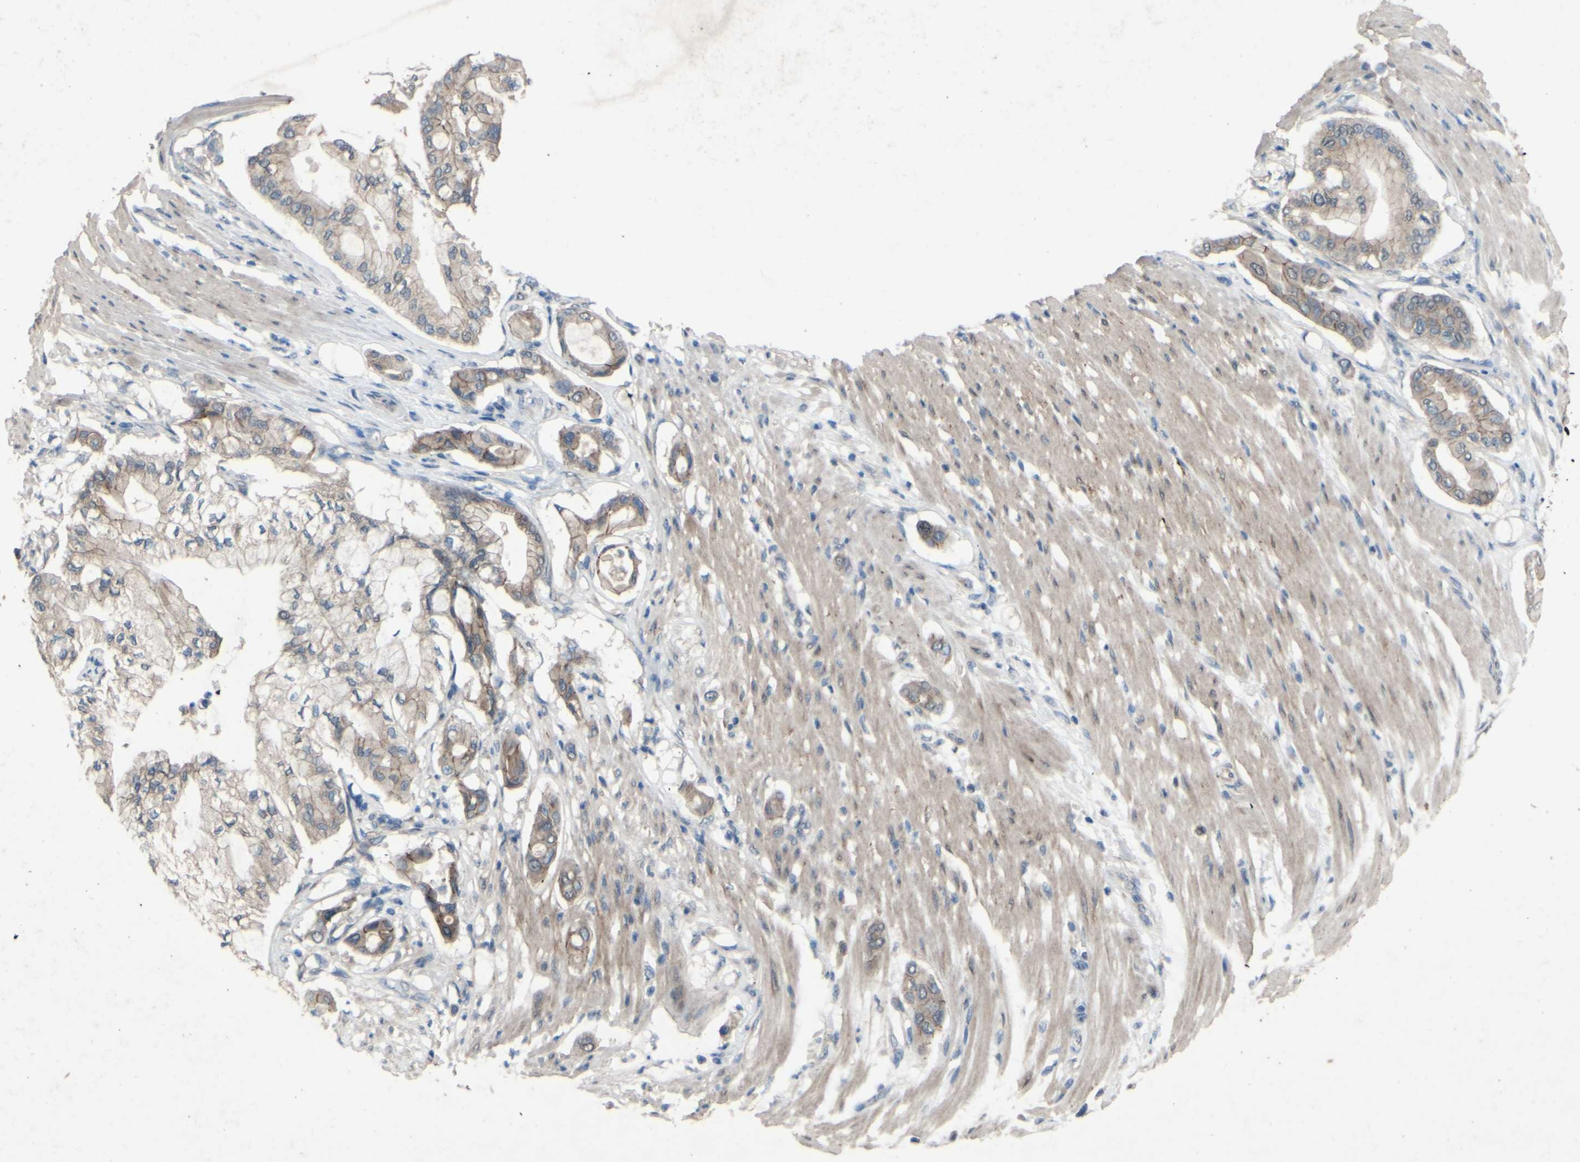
{"staining": {"intensity": "moderate", "quantity": ">75%", "location": "cytoplasmic/membranous"}, "tissue": "pancreatic cancer", "cell_type": "Tumor cells", "image_type": "cancer", "snomed": [{"axis": "morphology", "description": "Adenocarcinoma, NOS"}, {"axis": "morphology", "description": "Adenocarcinoma, metastatic, NOS"}, {"axis": "topography", "description": "Lymph node"}, {"axis": "topography", "description": "Pancreas"}, {"axis": "topography", "description": "Duodenum"}], "caption": "Approximately >75% of tumor cells in pancreatic cancer (adenocarcinoma) demonstrate moderate cytoplasmic/membranous protein staining as visualized by brown immunohistochemical staining.", "gene": "CDCP1", "patient": {"sex": "female", "age": 64}}